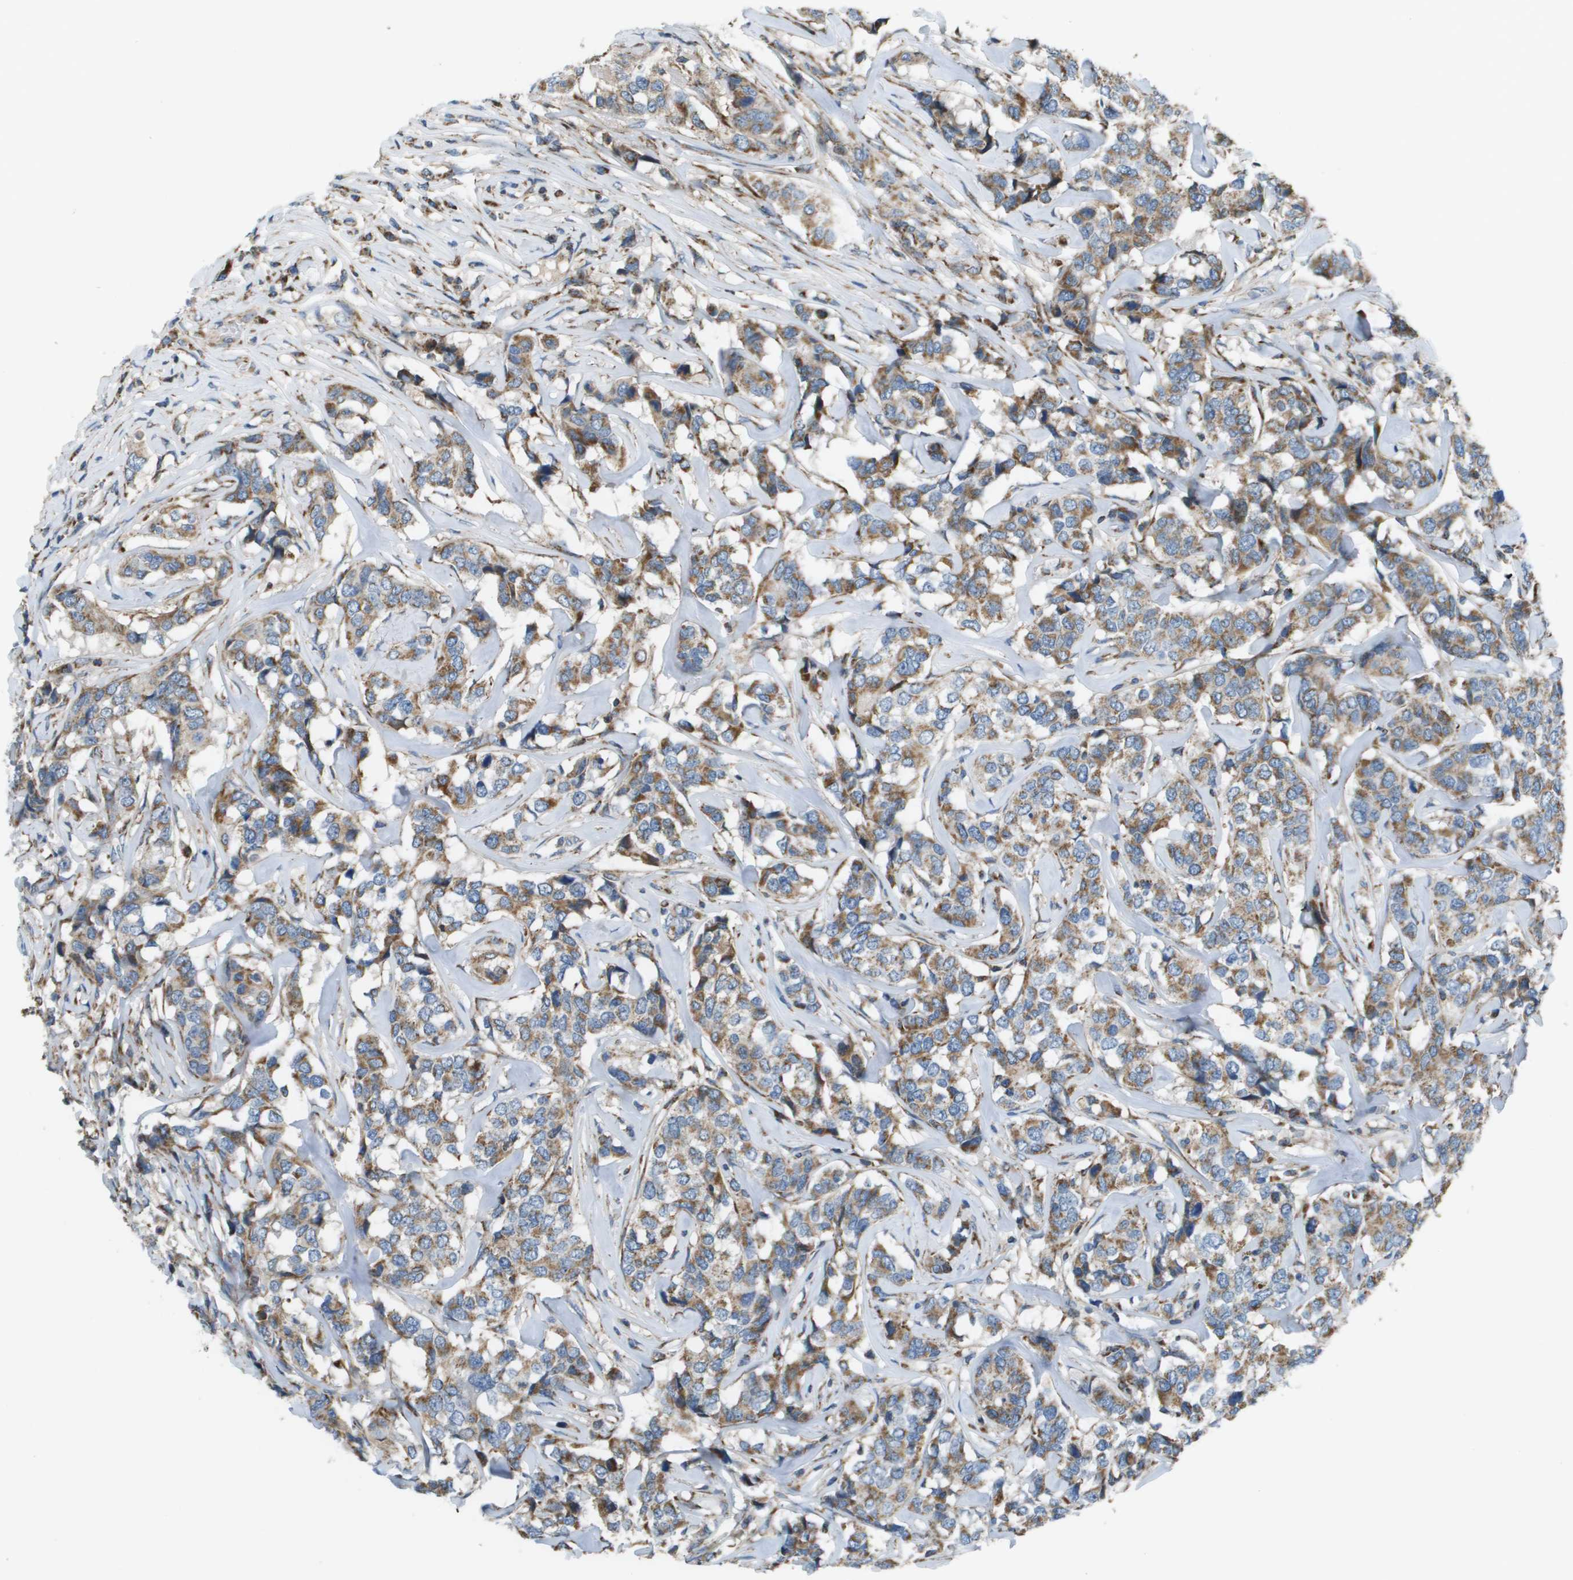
{"staining": {"intensity": "moderate", "quantity": ">75%", "location": "cytoplasmic/membranous"}, "tissue": "breast cancer", "cell_type": "Tumor cells", "image_type": "cancer", "snomed": [{"axis": "morphology", "description": "Lobular carcinoma"}, {"axis": "topography", "description": "Breast"}], "caption": "Immunohistochemical staining of human breast lobular carcinoma displays moderate cytoplasmic/membranous protein staining in approximately >75% of tumor cells. (DAB (3,3'-diaminobenzidine) IHC, brown staining for protein, blue staining for nuclei).", "gene": "NRK", "patient": {"sex": "female", "age": 59}}